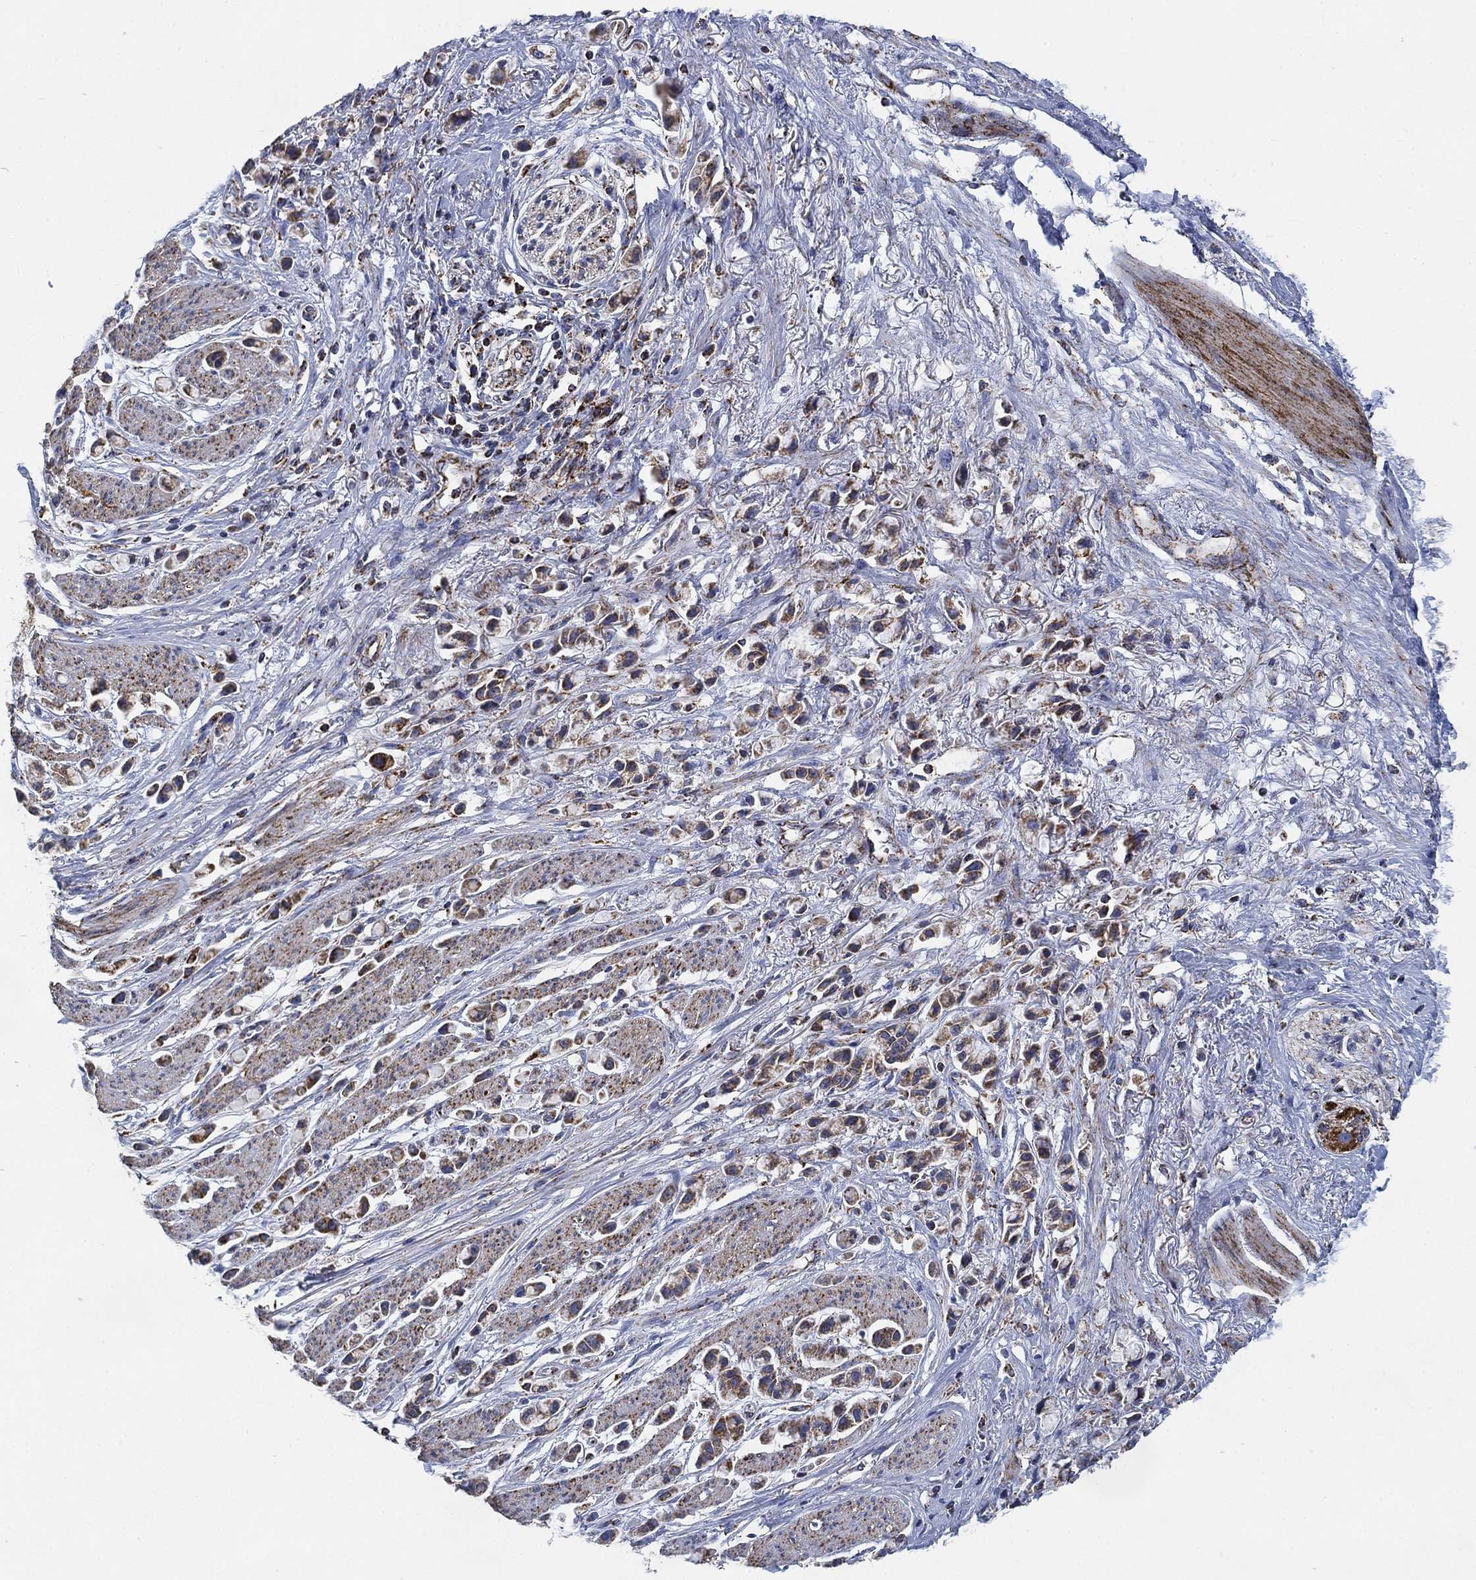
{"staining": {"intensity": "moderate", "quantity": "<25%", "location": "cytoplasmic/membranous"}, "tissue": "stomach cancer", "cell_type": "Tumor cells", "image_type": "cancer", "snomed": [{"axis": "morphology", "description": "Adenocarcinoma, NOS"}, {"axis": "topography", "description": "Stomach"}], "caption": "Protein staining exhibits moderate cytoplasmic/membranous expression in approximately <25% of tumor cells in adenocarcinoma (stomach).", "gene": "NDUFS3", "patient": {"sex": "female", "age": 81}}